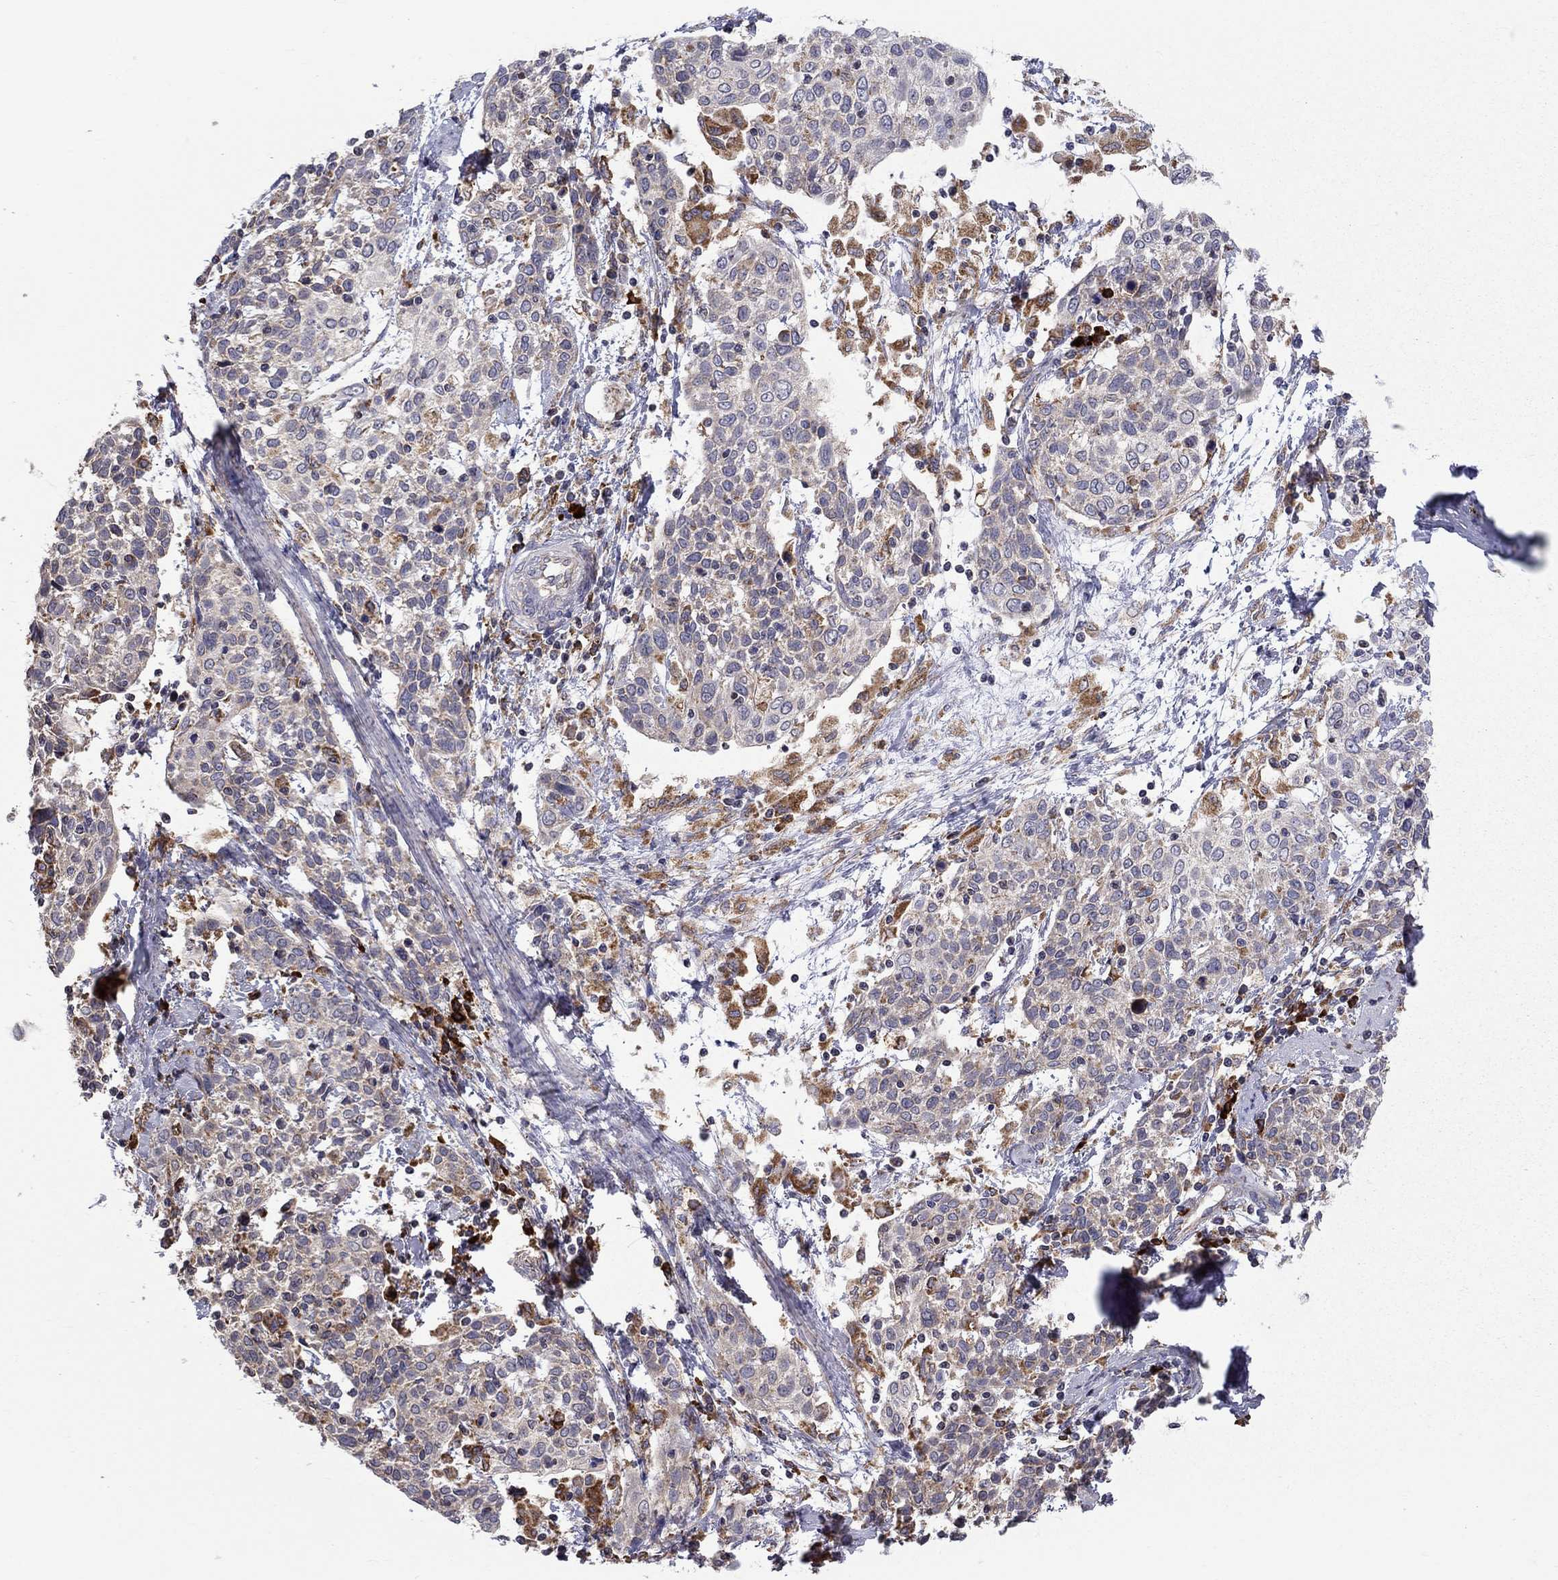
{"staining": {"intensity": "negative", "quantity": "none", "location": "none"}, "tissue": "cervical cancer", "cell_type": "Tumor cells", "image_type": "cancer", "snomed": [{"axis": "morphology", "description": "Squamous cell carcinoma, NOS"}, {"axis": "topography", "description": "Cervix"}], "caption": "IHC of human squamous cell carcinoma (cervical) shows no staining in tumor cells.", "gene": "PRDX4", "patient": {"sex": "female", "age": 61}}